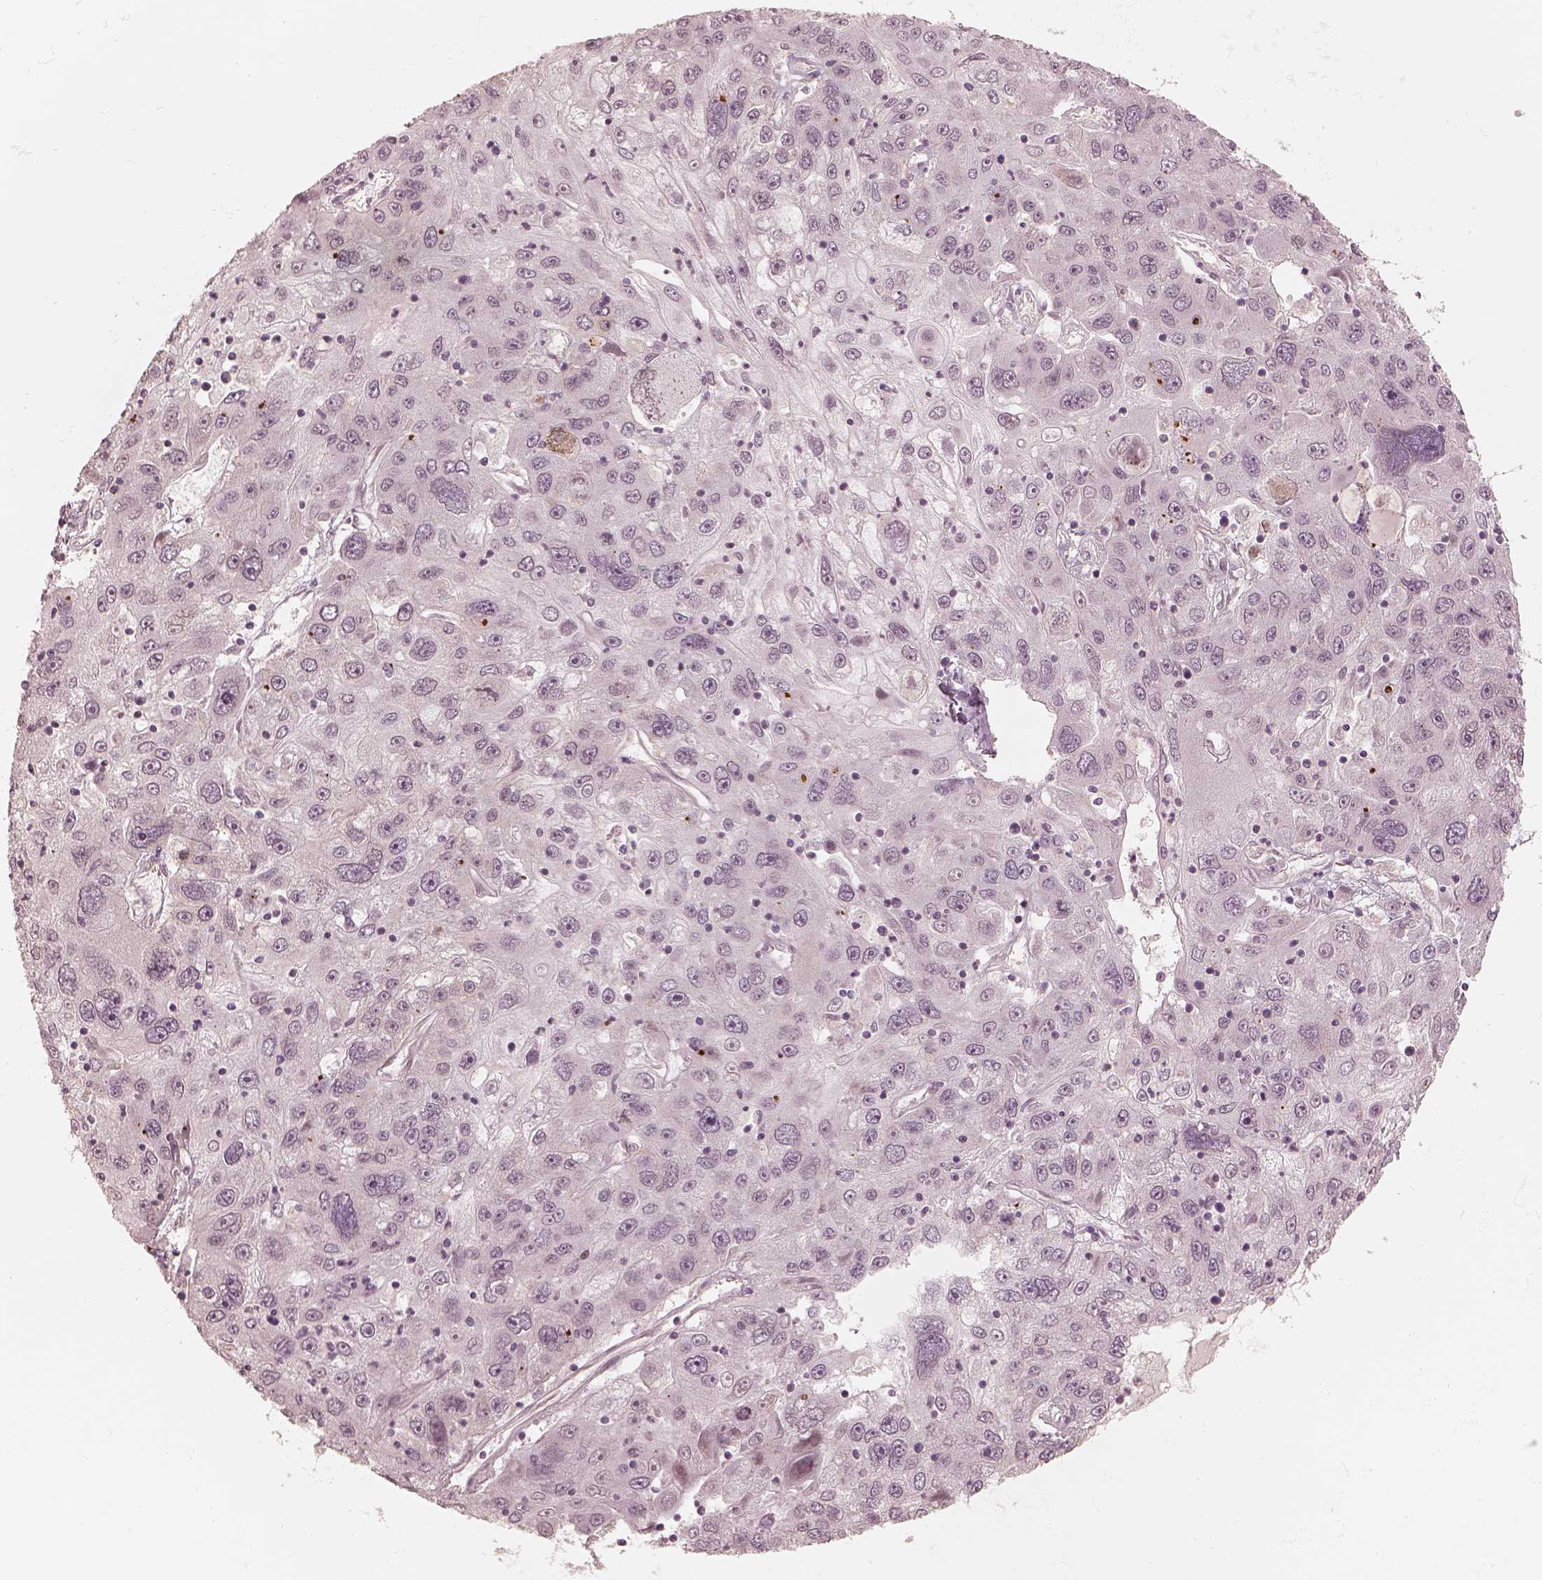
{"staining": {"intensity": "negative", "quantity": "none", "location": "none"}, "tissue": "stomach cancer", "cell_type": "Tumor cells", "image_type": "cancer", "snomed": [{"axis": "morphology", "description": "Adenocarcinoma, NOS"}, {"axis": "topography", "description": "Stomach"}], "caption": "The immunohistochemistry (IHC) photomicrograph has no significant positivity in tumor cells of stomach adenocarcinoma tissue.", "gene": "GORASP2", "patient": {"sex": "male", "age": 56}}